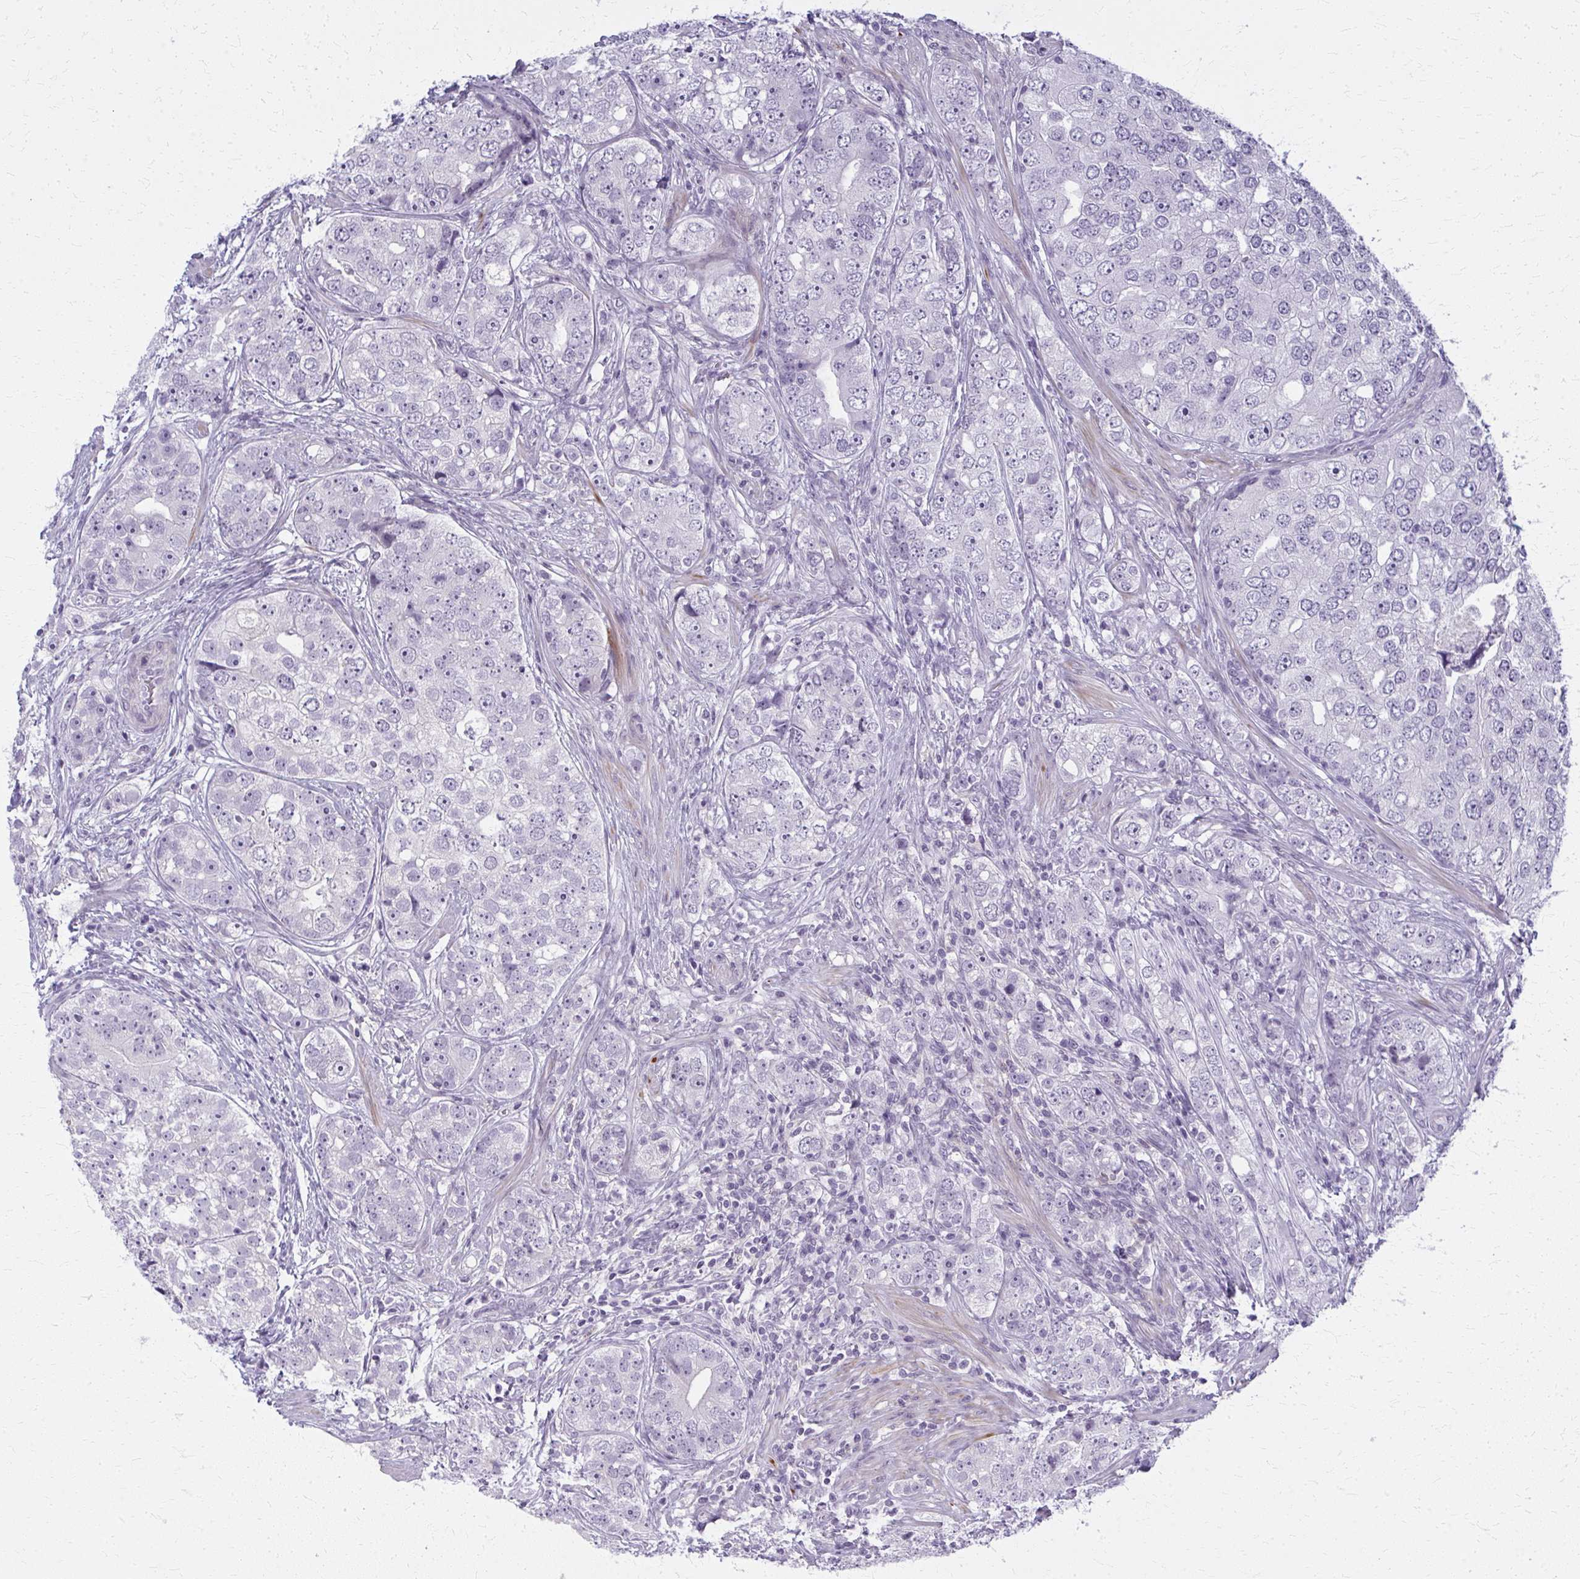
{"staining": {"intensity": "negative", "quantity": "none", "location": "none"}, "tissue": "prostate cancer", "cell_type": "Tumor cells", "image_type": "cancer", "snomed": [{"axis": "morphology", "description": "Adenocarcinoma, High grade"}, {"axis": "topography", "description": "Prostate"}], "caption": "This is an immunohistochemistry (IHC) photomicrograph of prostate cancer (high-grade adenocarcinoma). There is no expression in tumor cells.", "gene": "CASQ2", "patient": {"sex": "male", "age": 60}}